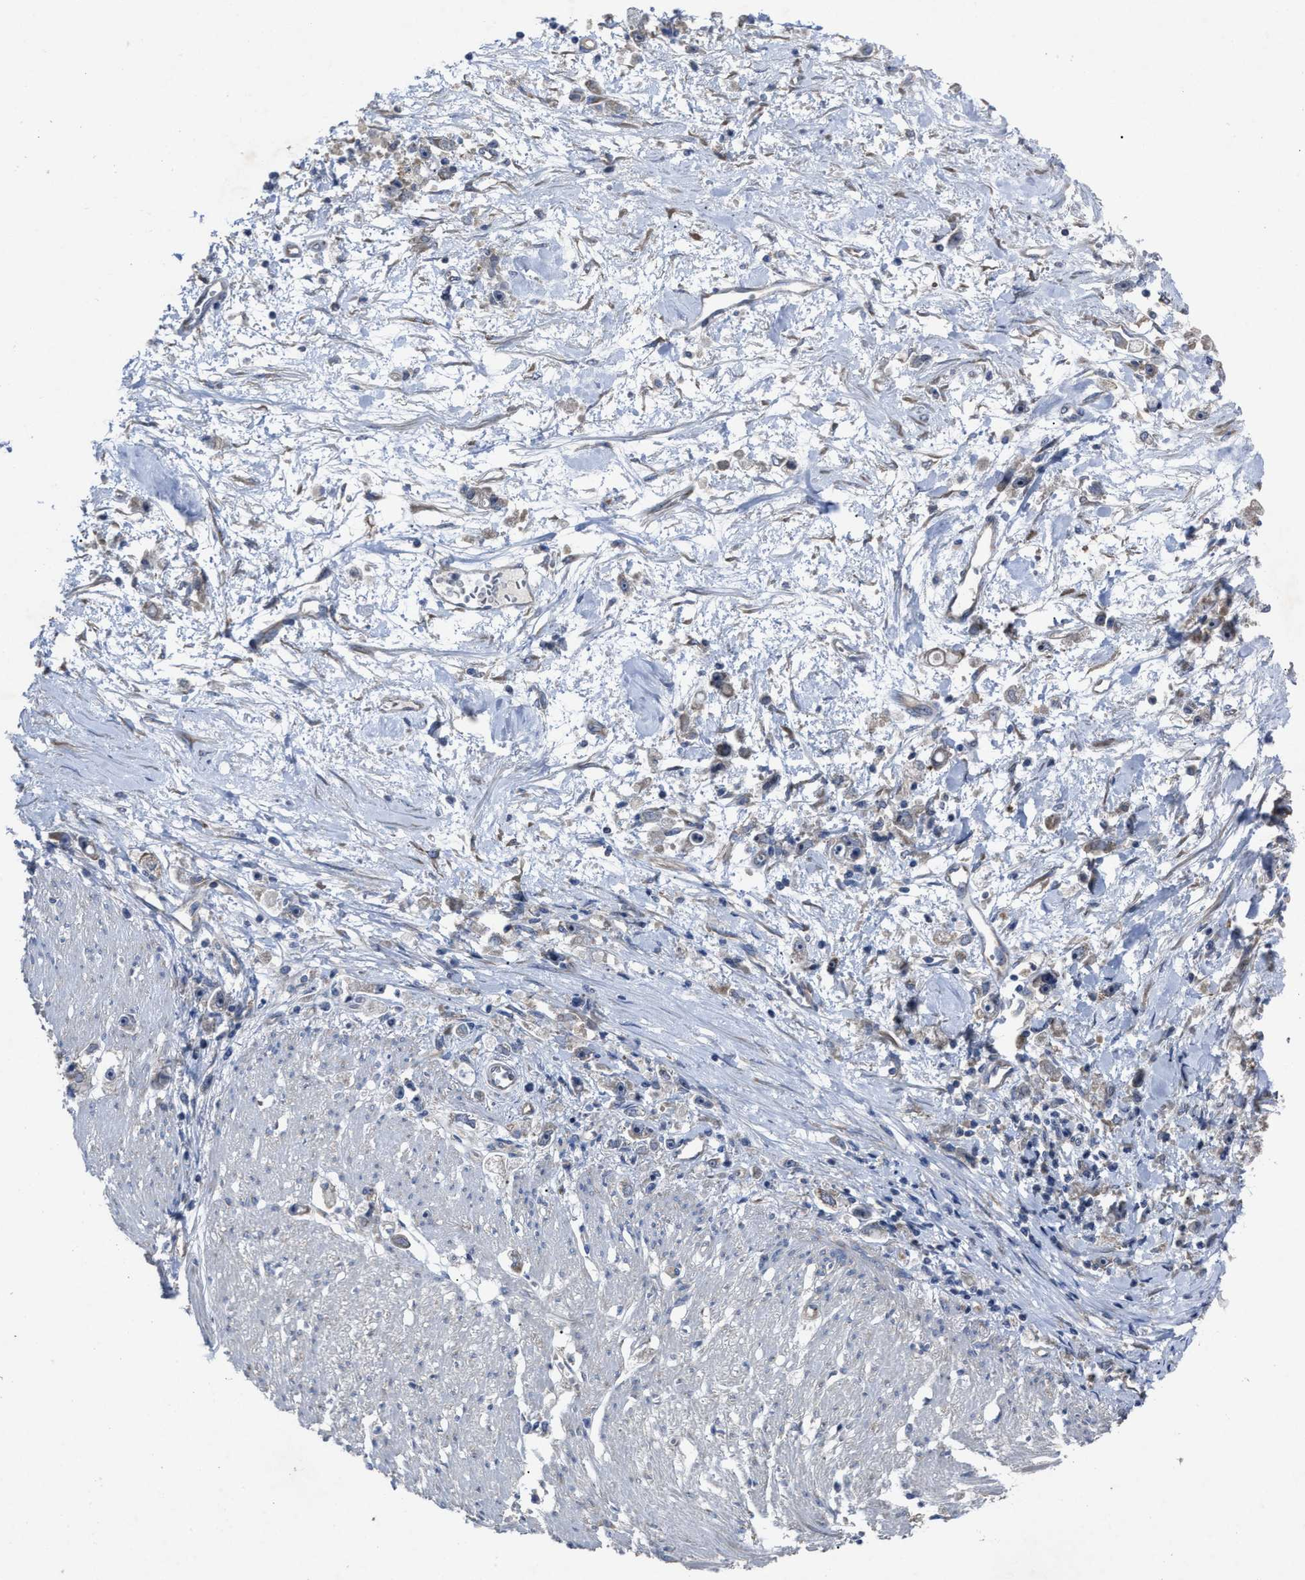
{"staining": {"intensity": "weak", "quantity": "<25%", "location": "cytoplasmic/membranous"}, "tissue": "stomach cancer", "cell_type": "Tumor cells", "image_type": "cancer", "snomed": [{"axis": "morphology", "description": "Adenocarcinoma, NOS"}, {"axis": "topography", "description": "Stomach"}], "caption": "This is a photomicrograph of immunohistochemistry staining of stomach adenocarcinoma, which shows no positivity in tumor cells.", "gene": "UPF1", "patient": {"sex": "female", "age": 59}}